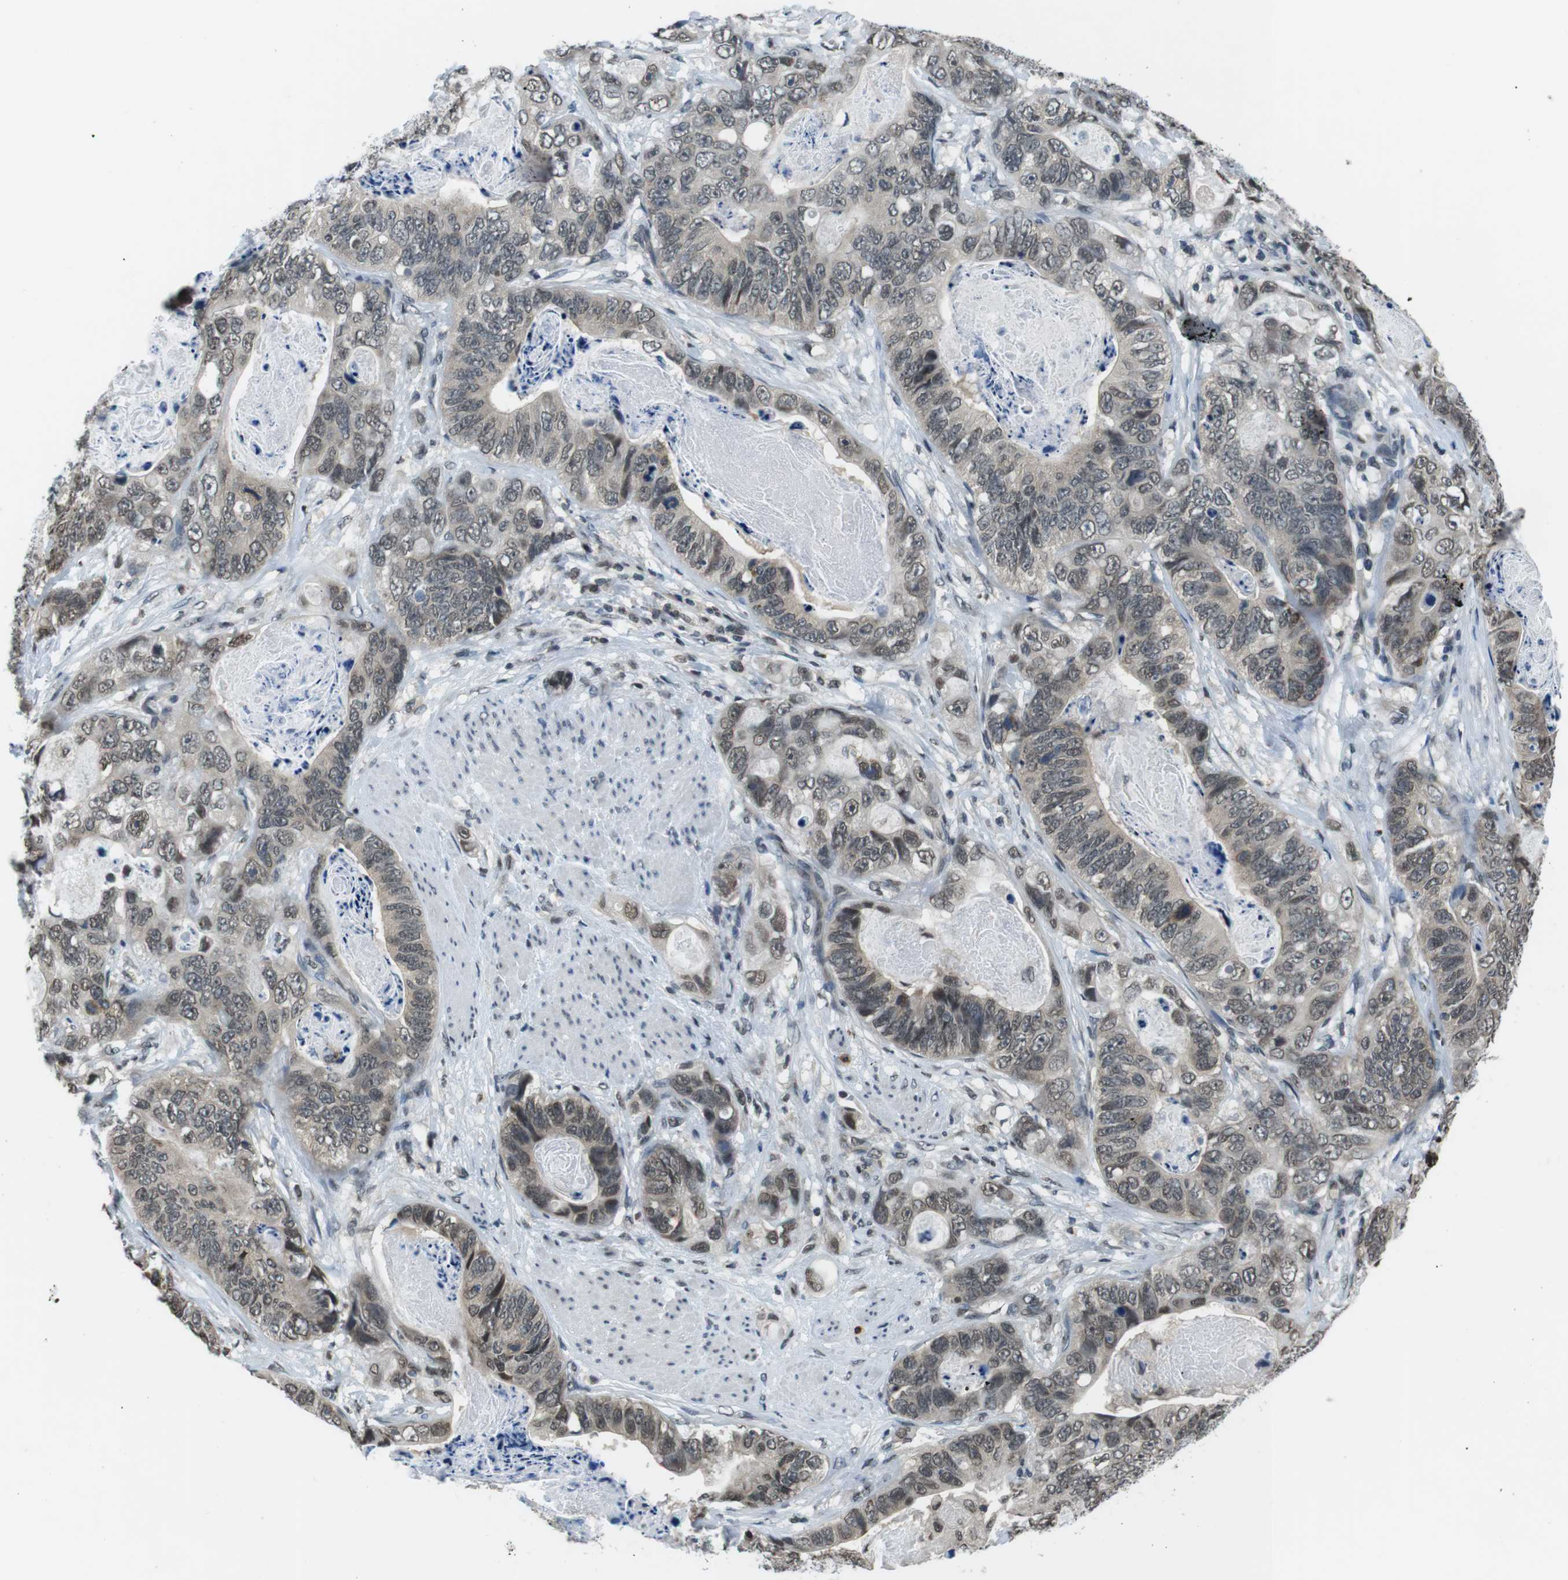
{"staining": {"intensity": "weak", "quantity": ">75%", "location": "cytoplasmic/membranous,nuclear"}, "tissue": "stomach cancer", "cell_type": "Tumor cells", "image_type": "cancer", "snomed": [{"axis": "morphology", "description": "Adenocarcinoma, NOS"}, {"axis": "topography", "description": "Stomach"}], "caption": "Tumor cells demonstrate low levels of weak cytoplasmic/membranous and nuclear staining in about >75% of cells in human stomach cancer.", "gene": "NEK4", "patient": {"sex": "female", "age": 89}}